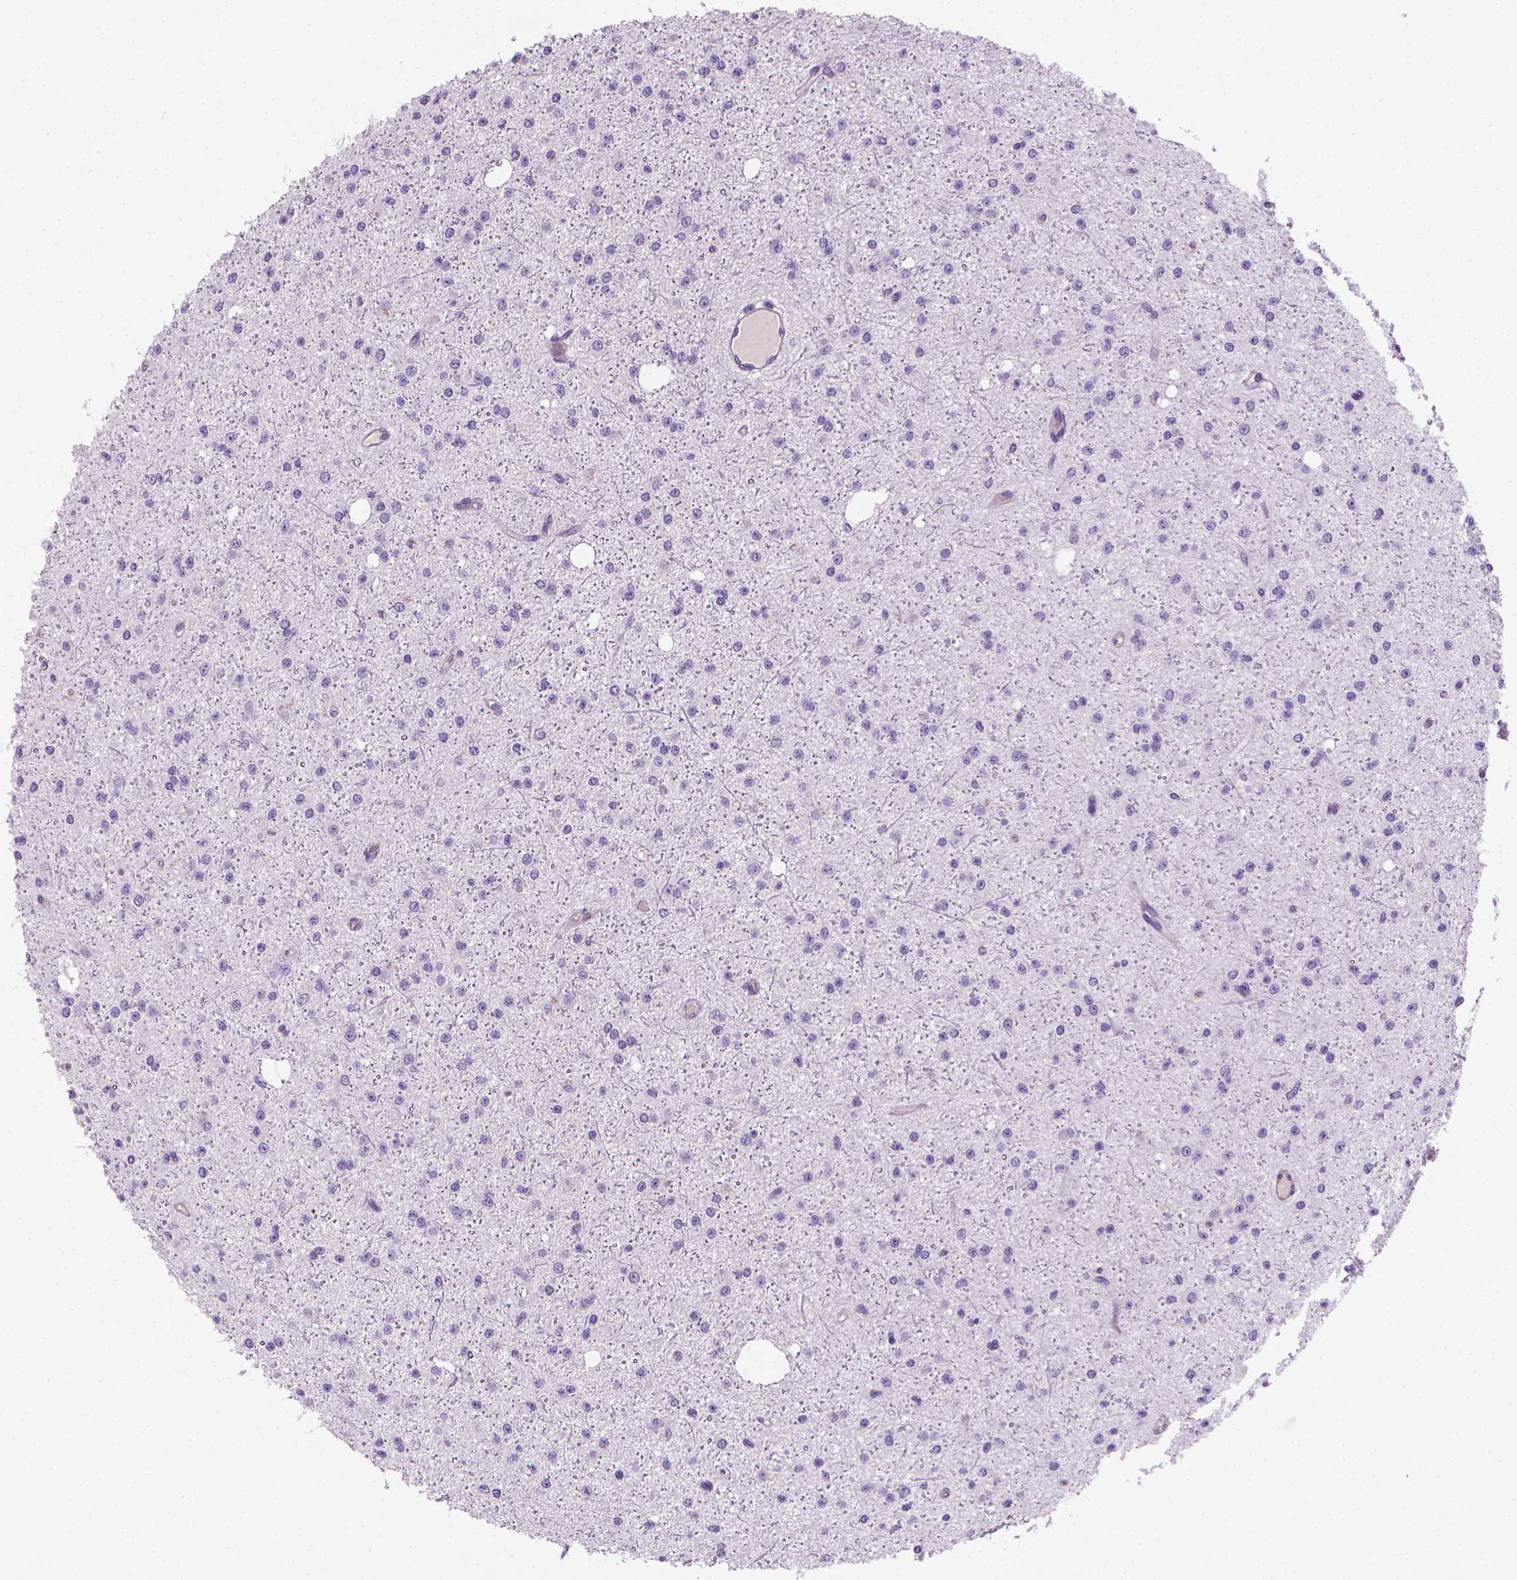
{"staining": {"intensity": "negative", "quantity": "none", "location": "none"}, "tissue": "glioma", "cell_type": "Tumor cells", "image_type": "cancer", "snomed": [{"axis": "morphology", "description": "Glioma, malignant, Low grade"}, {"axis": "topography", "description": "Brain"}], "caption": "The image displays no staining of tumor cells in glioma.", "gene": "KRT73", "patient": {"sex": "male", "age": 27}}